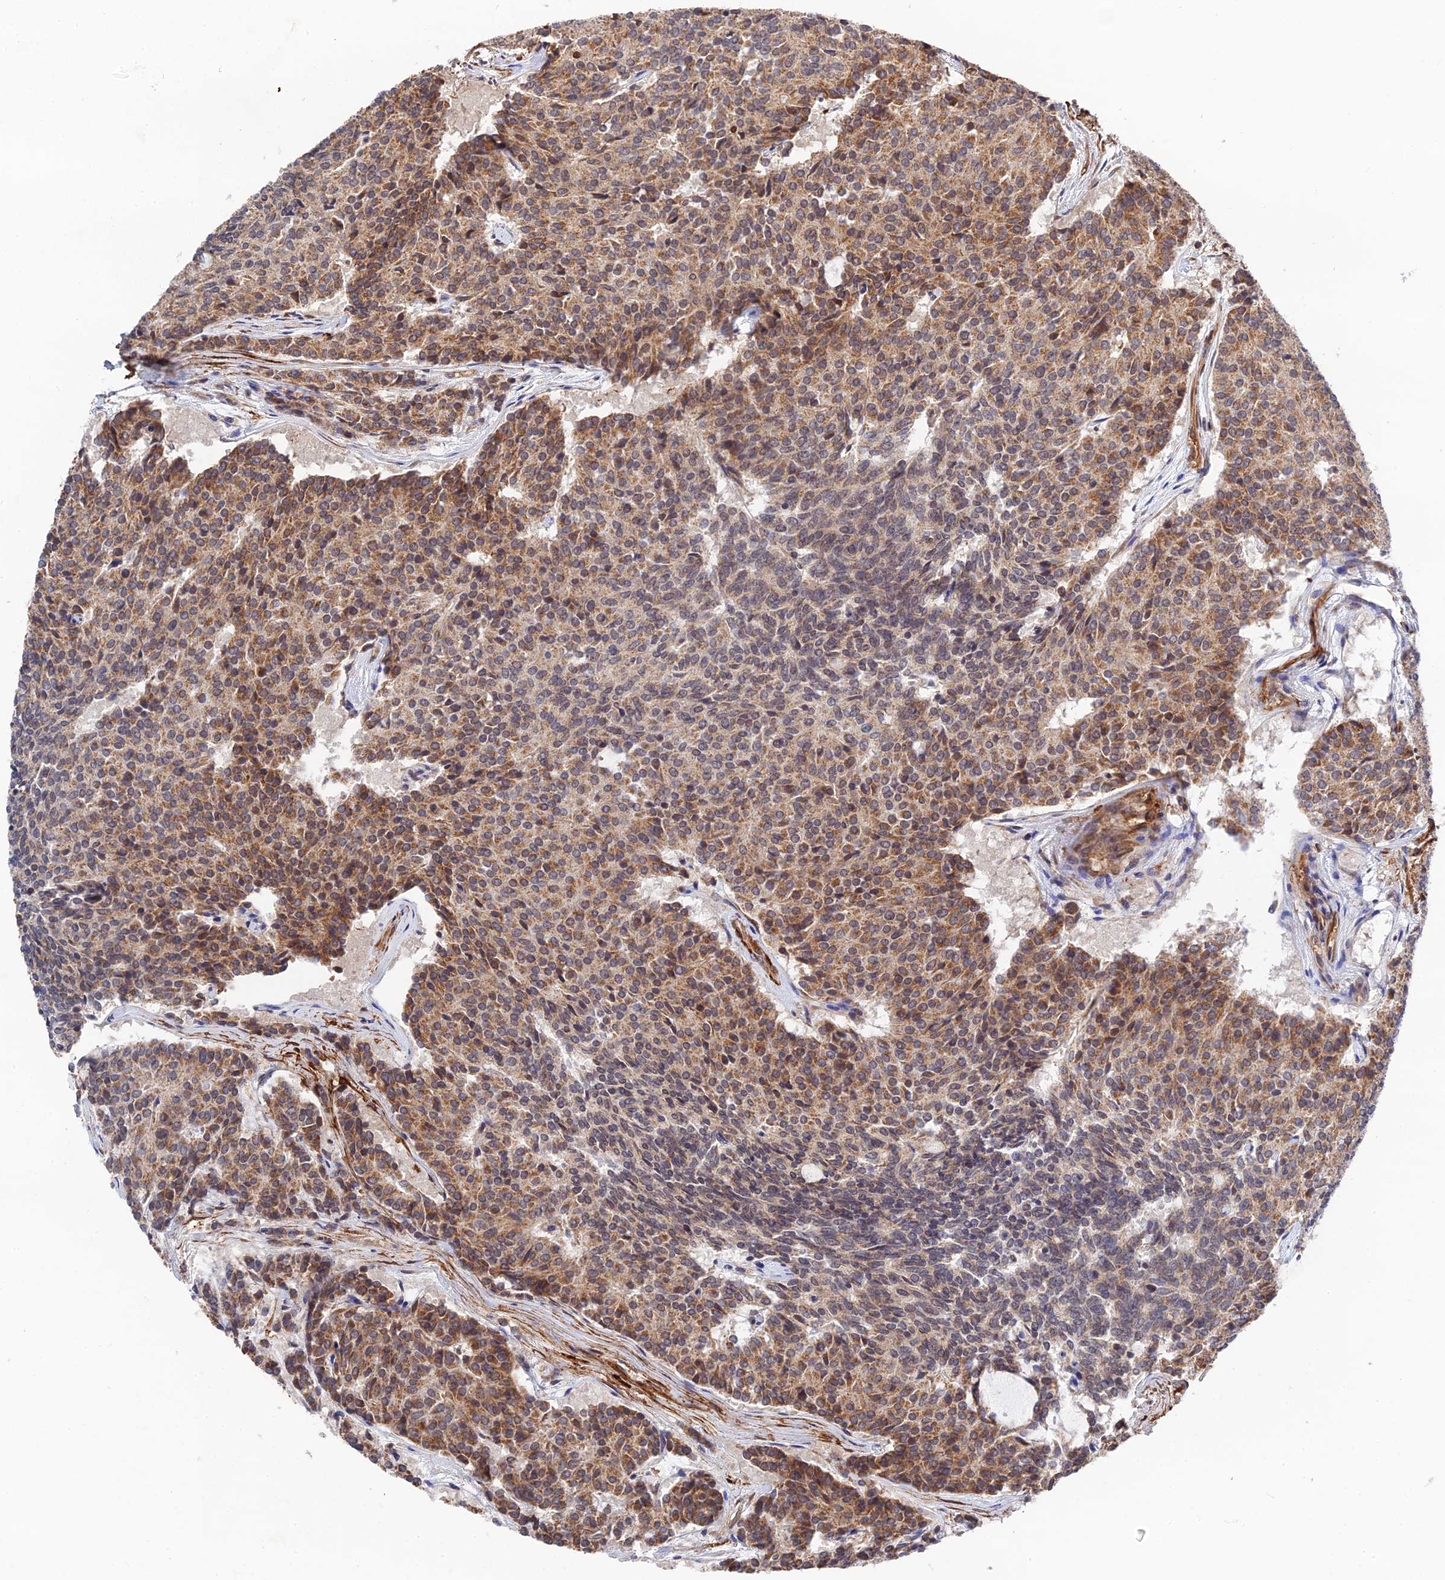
{"staining": {"intensity": "moderate", "quantity": ">75%", "location": "cytoplasmic/membranous"}, "tissue": "carcinoid", "cell_type": "Tumor cells", "image_type": "cancer", "snomed": [{"axis": "morphology", "description": "Carcinoid, malignant, NOS"}, {"axis": "topography", "description": "Pancreas"}], "caption": "DAB immunohistochemical staining of human carcinoid shows moderate cytoplasmic/membranous protein positivity in about >75% of tumor cells. (DAB IHC with brightfield microscopy, high magnification).", "gene": "ZNF320", "patient": {"sex": "female", "age": 54}}